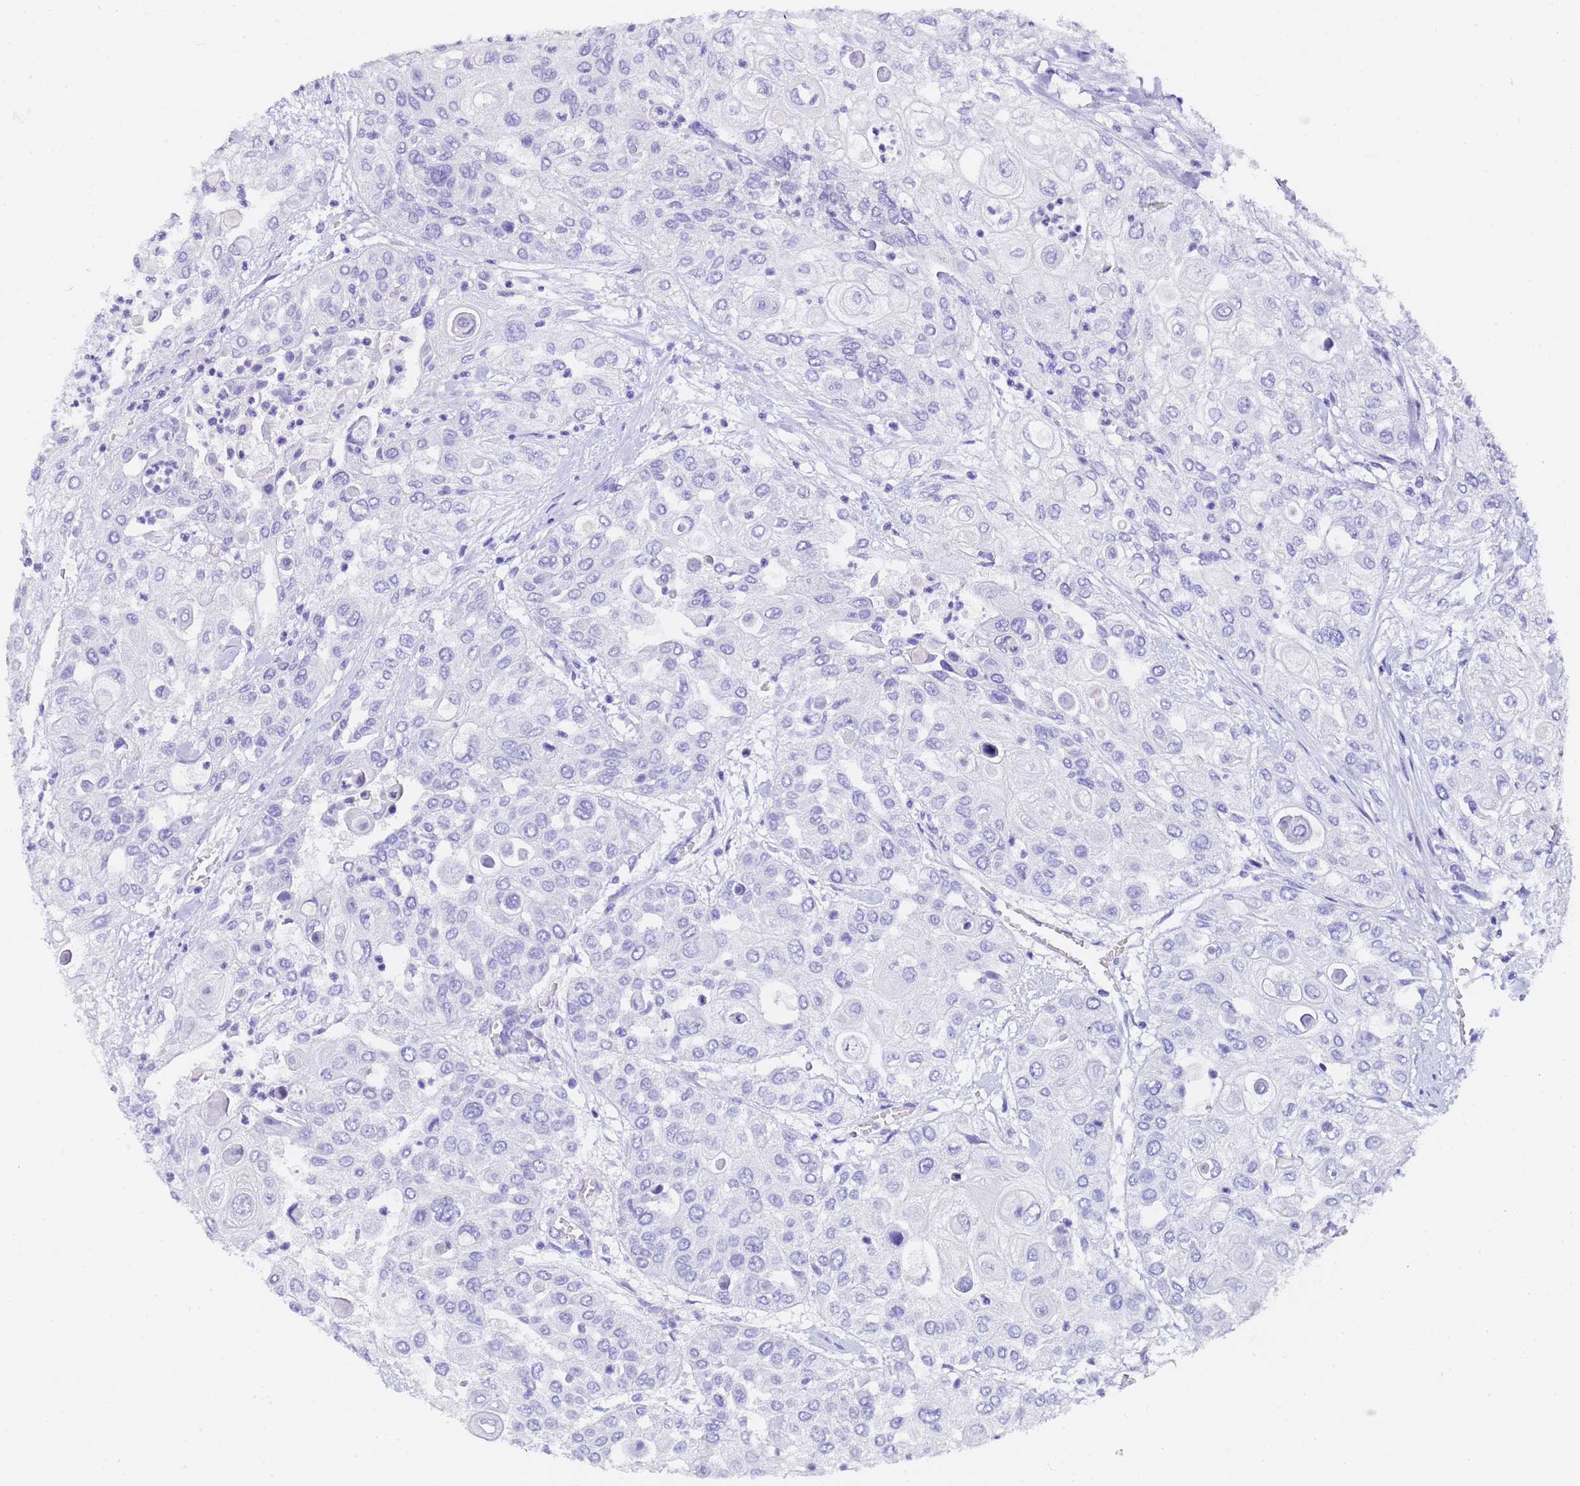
{"staining": {"intensity": "negative", "quantity": "none", "location": "none"}, "tissue": "urothelial cancer", "cell_type": "Tumor cells", "image_type": "cancer", "snomed": [{"axis": "morphology", "description": "Urothelial carcinoma, High grade"}, {"axis": "topography", "description": "Urinary bladder"}], "caption": "Micrograph shows no protein positivity in tumor cells of urothelial cancer tissue.", "gene": "GABRA1", "patient": {"sex": "female", "age": 79}}